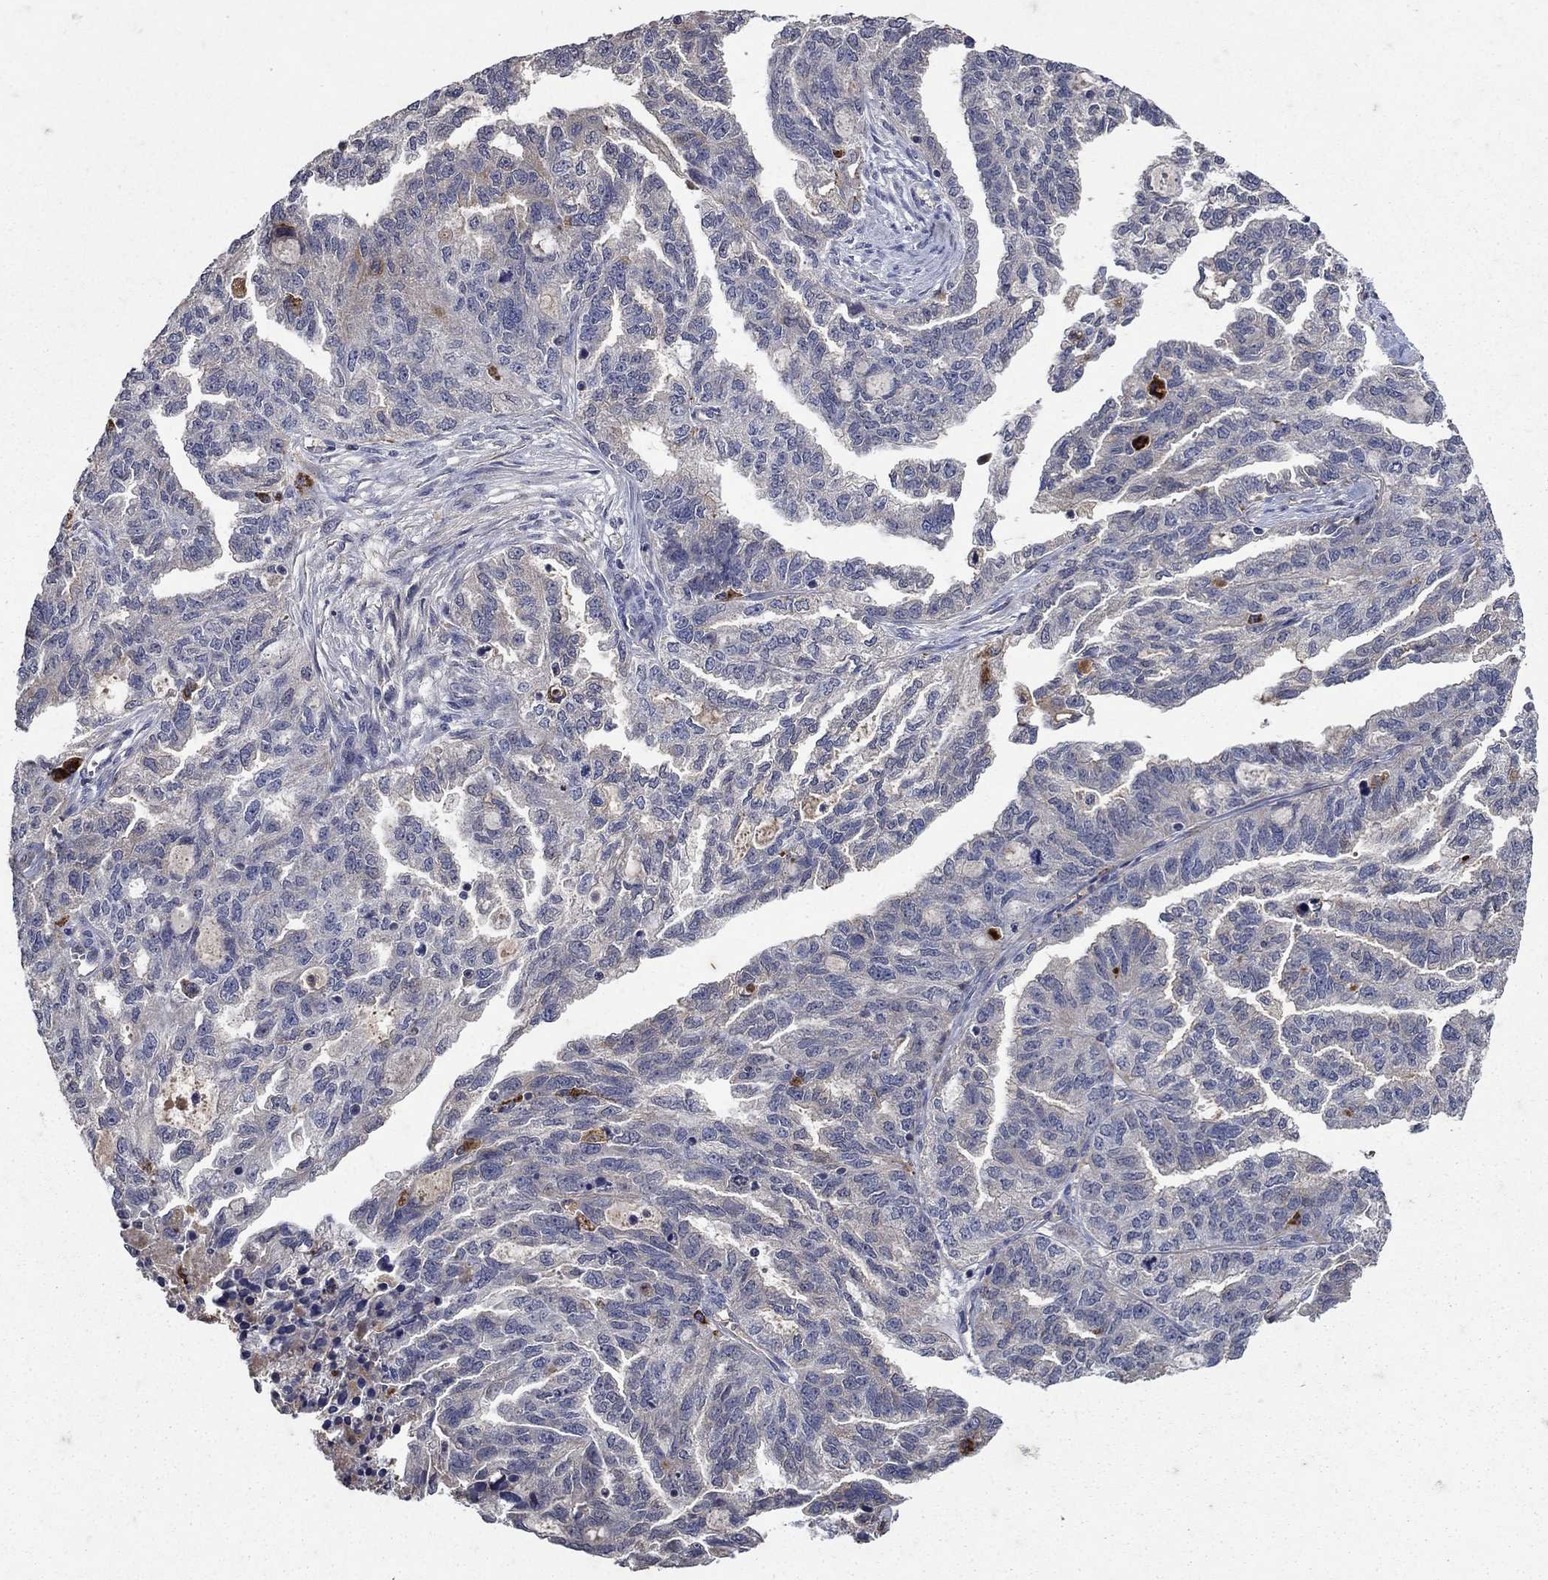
{"staining": {"intensity": "moderate", "quantity": "<25%", "location": "cytoplasmic/membranous"}, "tissue": "ovarian cancer", "cell_type": "Tumor cells", "image_type": "cancer", "snomed": [{"axis": "morphology", "description": "Cystadenocarcinoma, serous, NOS"}, {"axis": "topography", "description": "Ovary"}], "caption": "Protein expression analysis of human ovarian cancer reveals moderate cytoplasmic/membranous staining in approximately <25% of tumor cells.", "gene": "NPC2", "patient": {"sex": "female", "age": 51}}